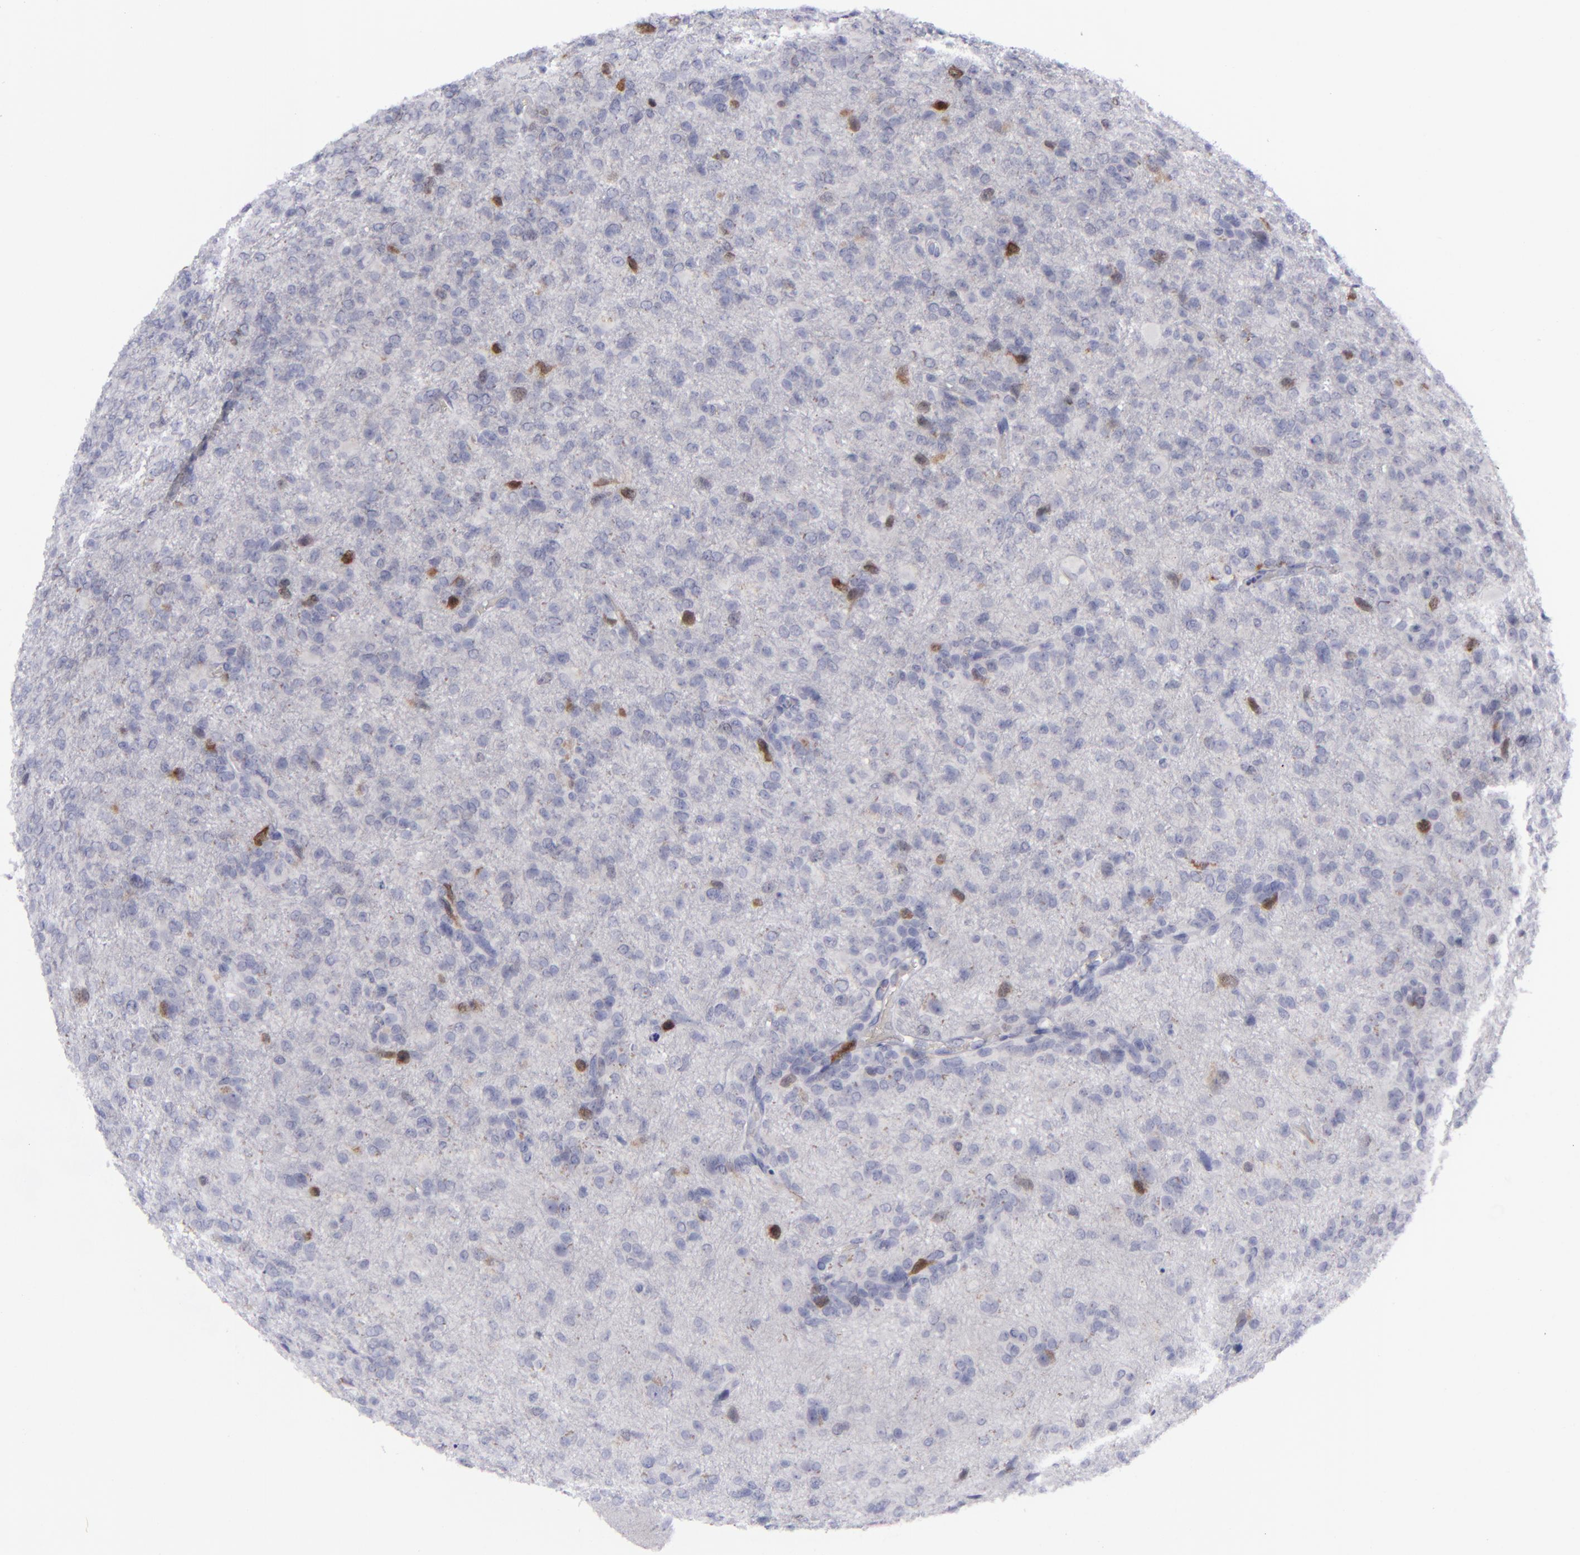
{"staining": {"intensity": "moderate", "quantity": "<25%", "location": "nuclear"}, "tissue": "glioma", "cell_type": "Tumor cells", "image_type": "cancer", "snomed": [{"axis": "morphology", "description": "Glioma, malignant, High grade"}, {"axis": "topography", "description": "Brain"}], "caption": "Protein staining demonstrates moderate nuclear expression in approximately <25% of tumor cells in high-grade glioma (malignant).", "gene": "AURKA", "patient": {"sex": "male", "age": 68}}